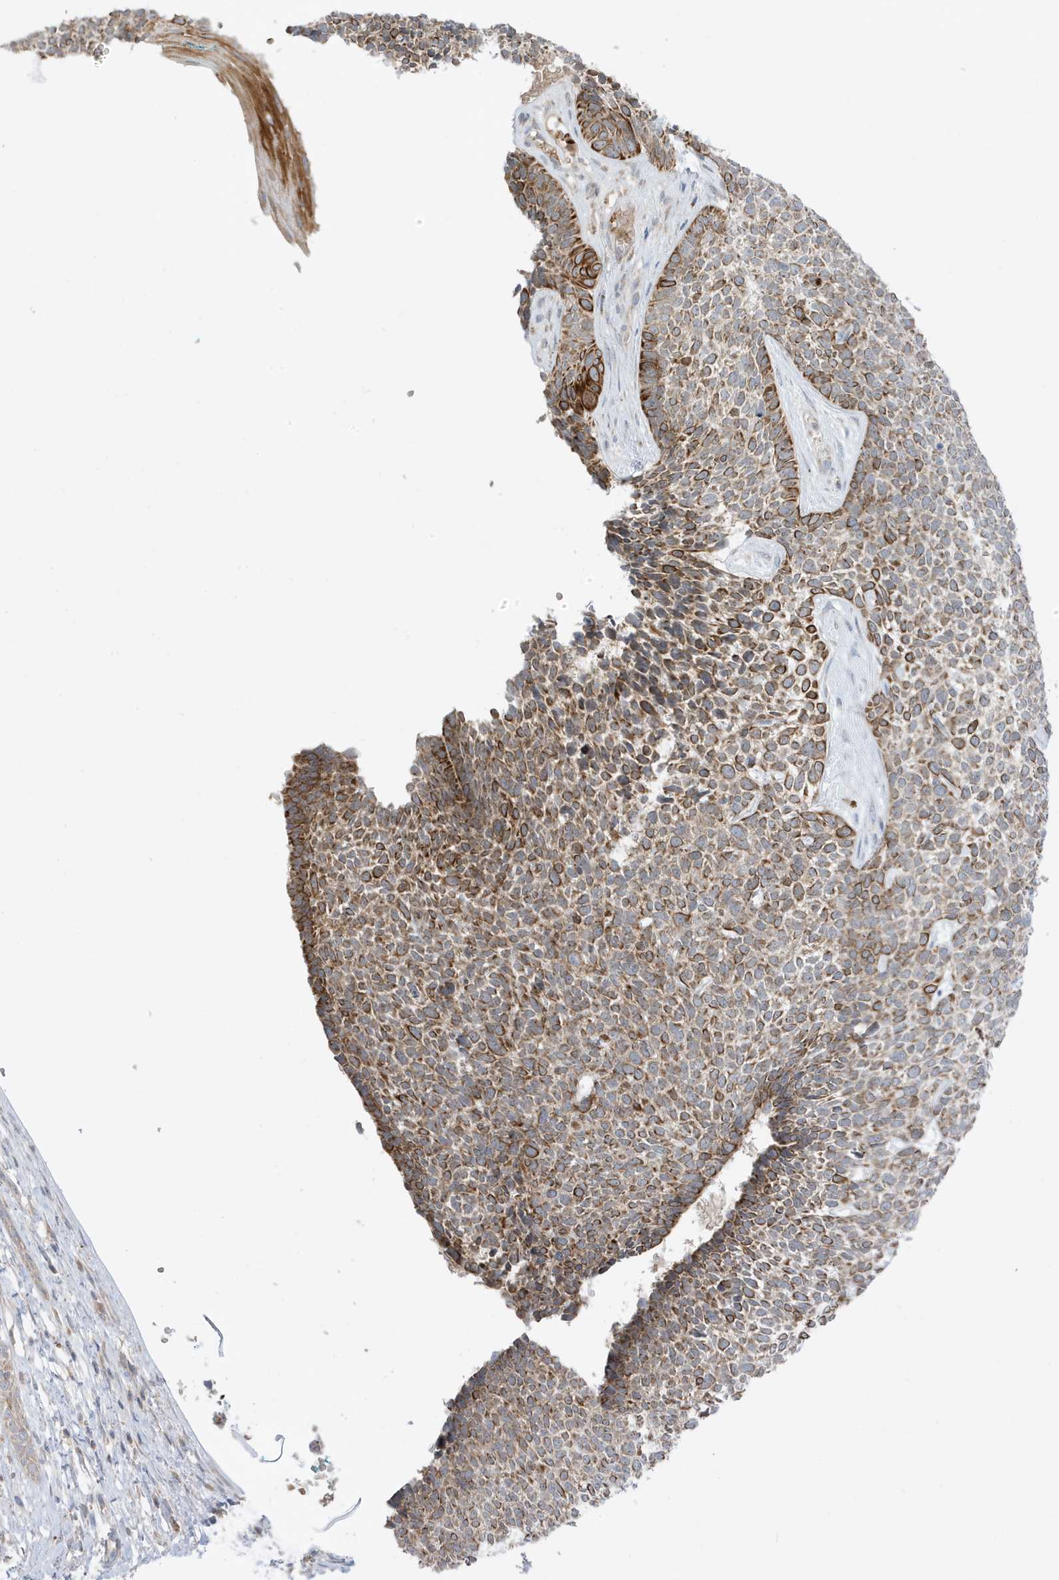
{"staining": {"intensity": "moderate", "quantity": "25%-75%", "location": "cytoplasmic/membranous"}, "tissue": "skin cancer", "cell_type": "Tumor cells", "image_type": "cancer", "snomed": [{"axis": "morphology", "description": "Basal cell carcinoma"}, {"axis": "topography", "description": "Skin"}], "caption": "Protein staining displays moderate cytoplasmic/membranous expression in about 25%-75% of tumor cells in skin cancer.", "gene": "NPPC", "patient": {"sex": "female", "age": 84}}